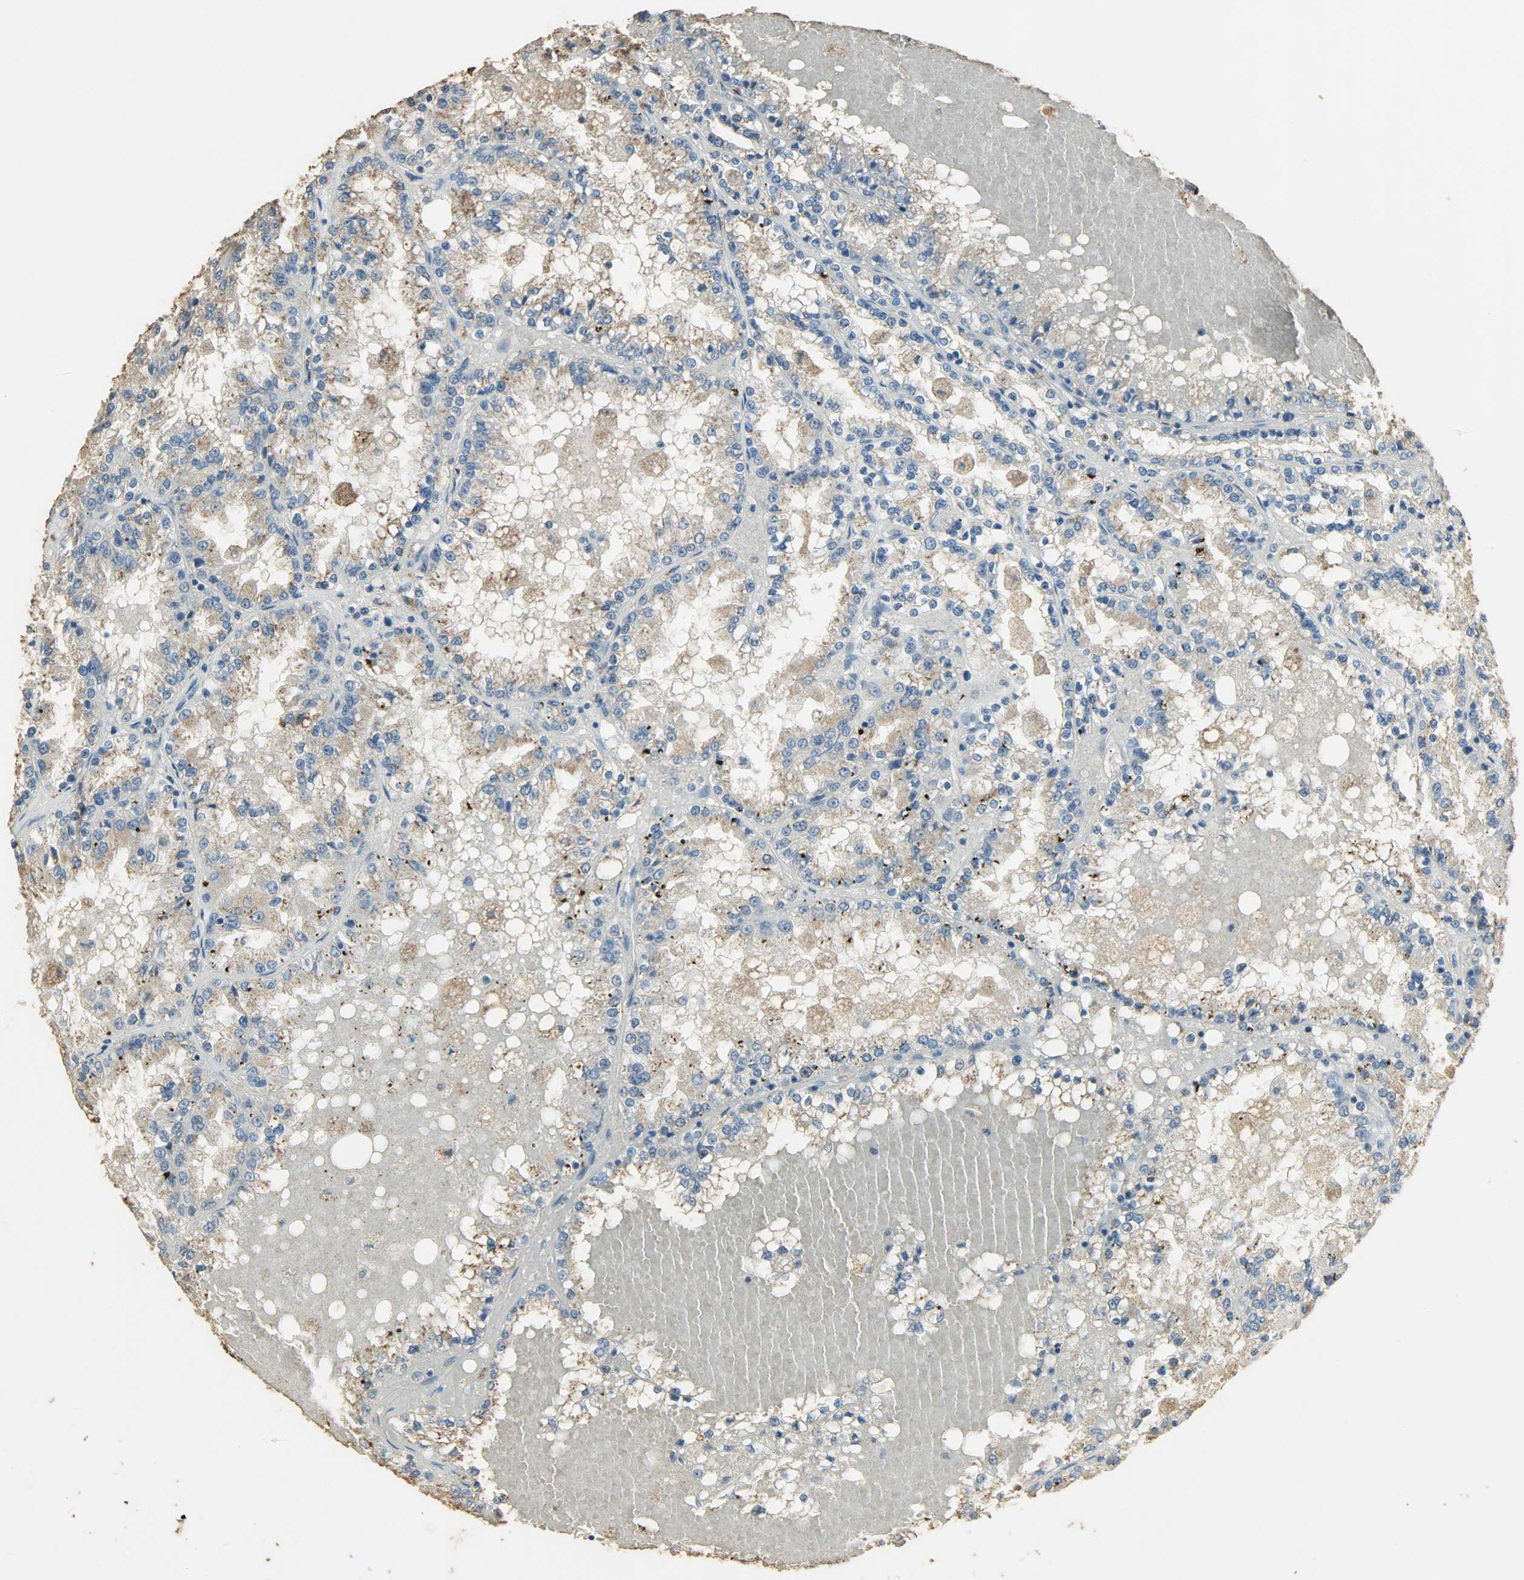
{"staining": {"intensity": "weak", "quantity": ">75%", "location": "cytoplasmic/membranous"}, "tissue": "renal cancer", "cell_type": "Tumor cells", "image_type": "cancer", "snomed": [{"axis": "morphology", "description": "Adenocarcinoma, NOS"}, {"axis": "topography", "description": "Kidney"}], "caption": "Adenocarcinoma (renal) stained for a protein (brown) exhibits weak cytoplasmic/membranous positive staining in about >75% of tumor cells.", "gene": "ASB9", "patient": {"sex": "female", "age": 56}}